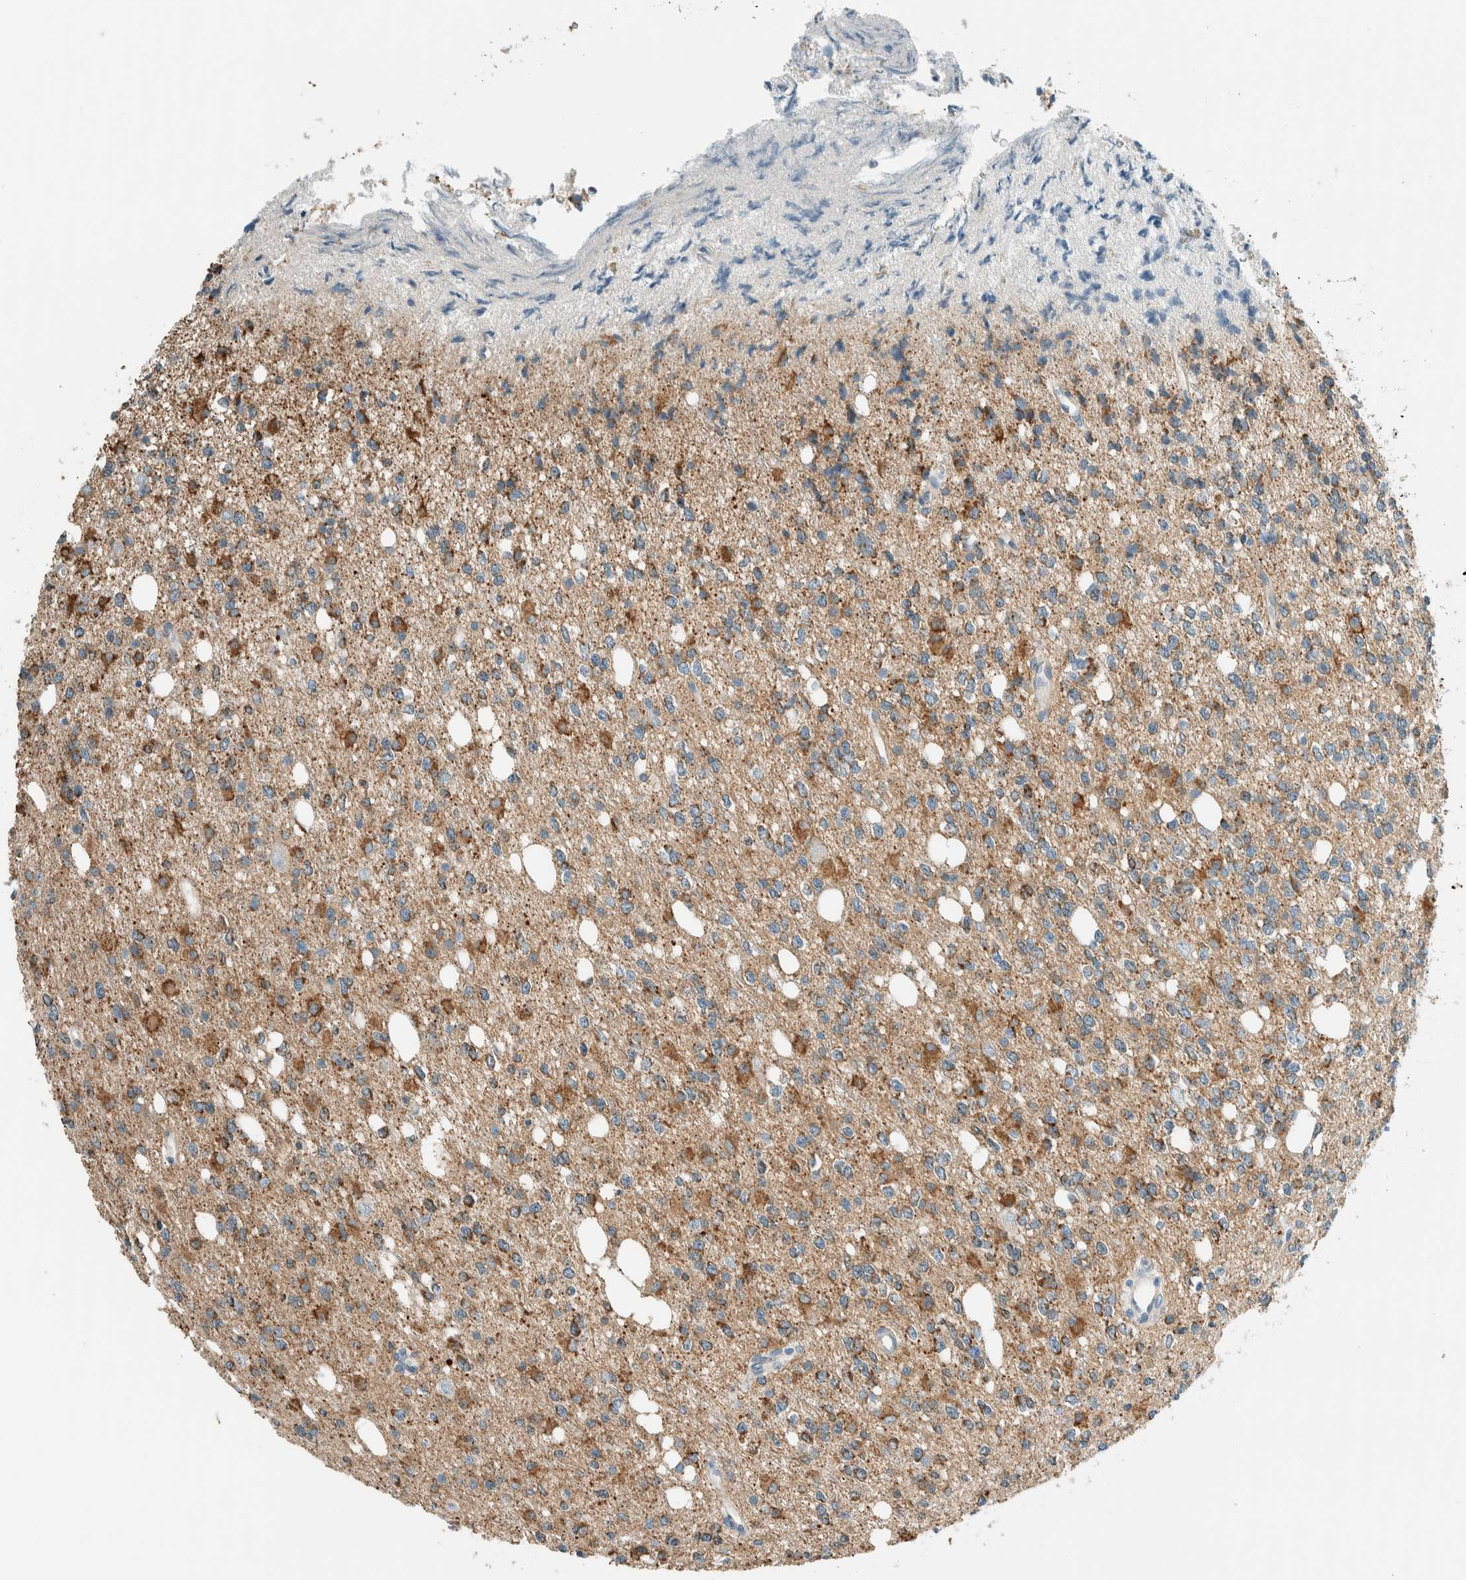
{"staining": {"intensity": "moderate", "quantity": ">75%", "location": "cytoplasmic/membranous"}, "tissue": "glioma", "cell_type": "Tumor cells", "image_type": "cancer", "snomed": [{"axis": "morphology", "description": "Glioma, malignant, High grade"}, {"axis": "topography", "description": "Brain"}], "caption": "Immunohistochemistry (IHC) photomicrograph of glioma stained for a protein (brown), which displays medium levels of moderate cytoplasmic/membranous staining in approximately >75% of tumor cells.", "gene": "ALDH7A1", "patient": {"sex": "female", "age": 62}}